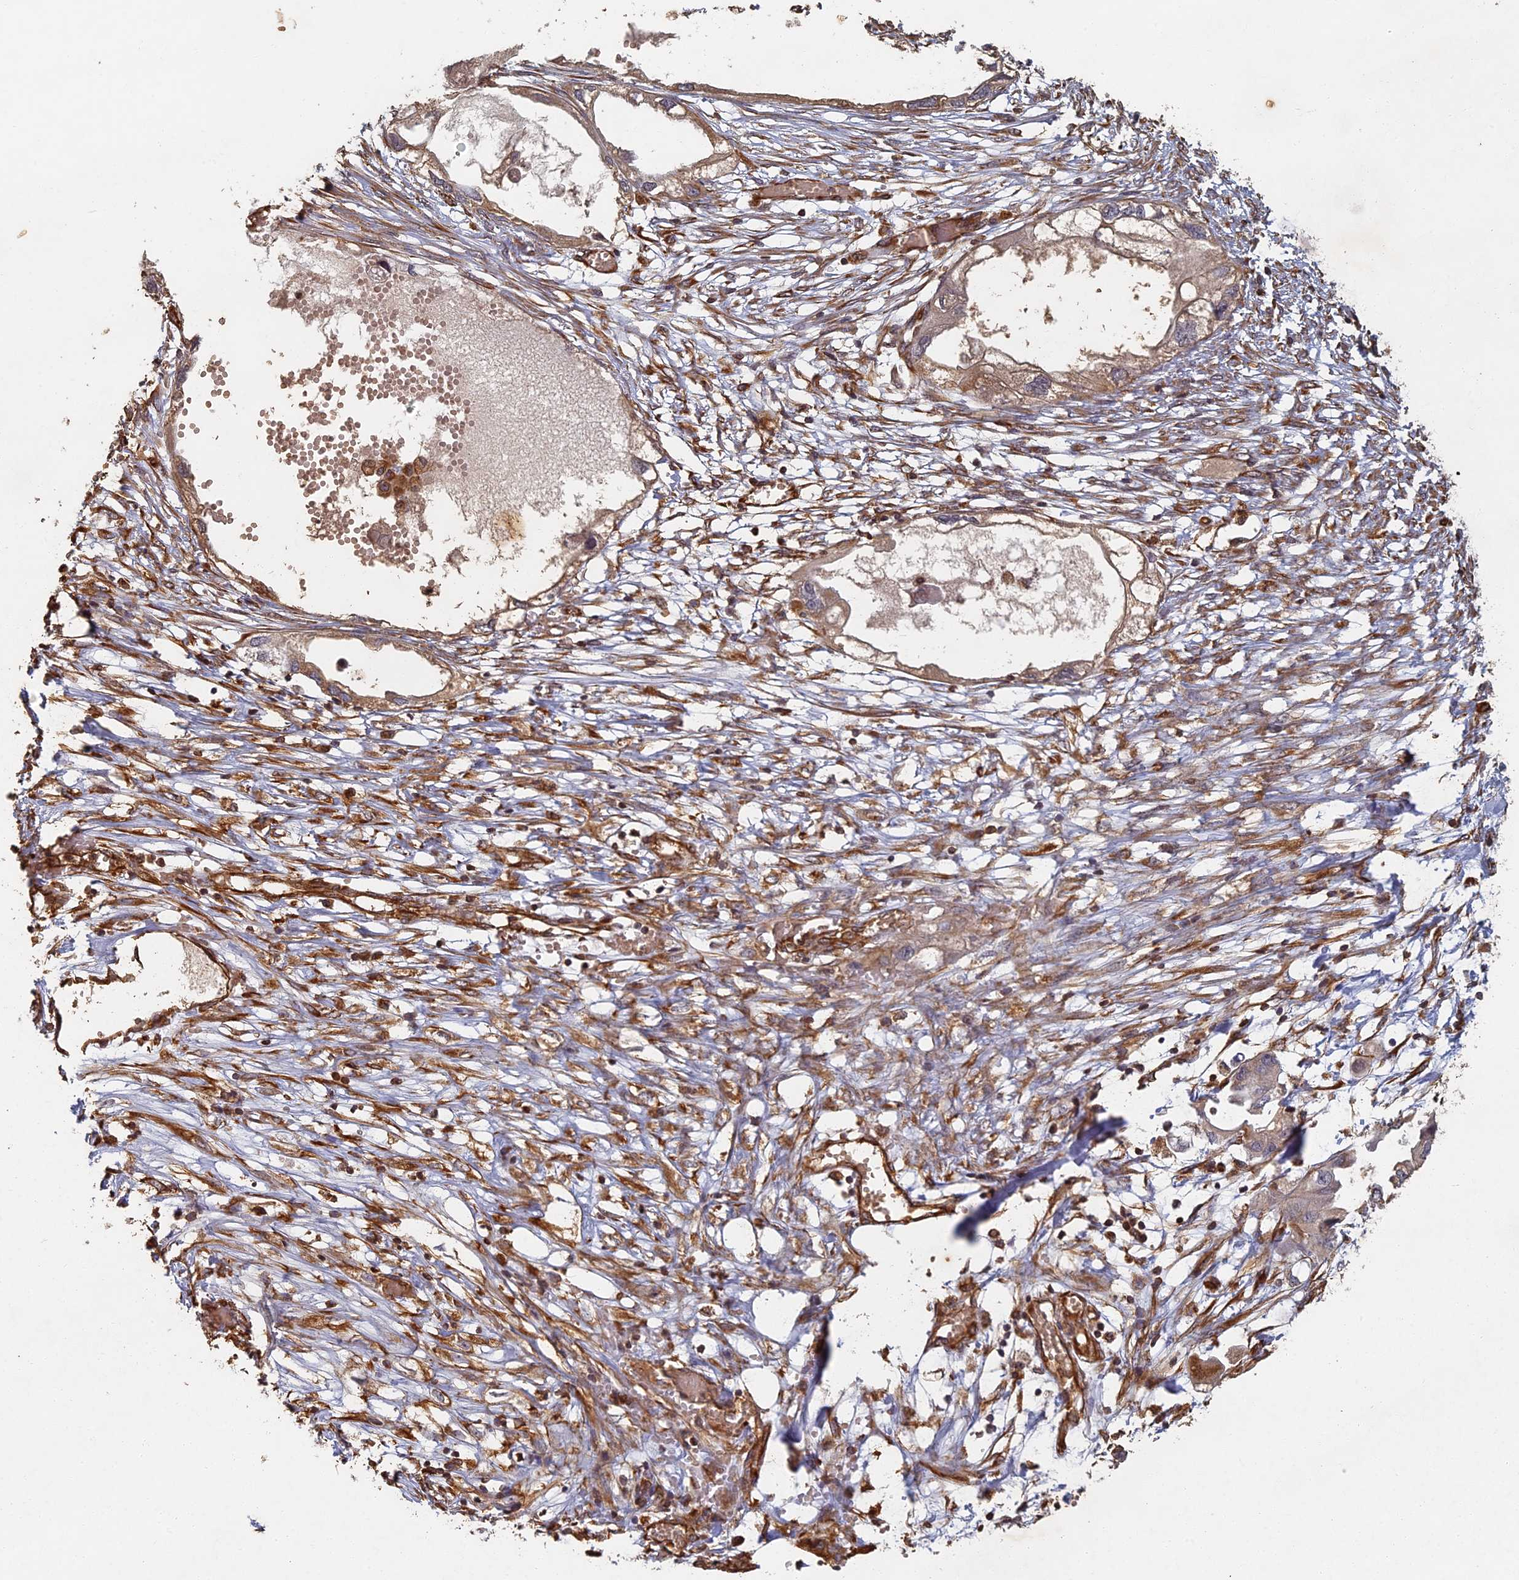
{"staining": {"intensity": "weak", "quantity": "25%-75%", "location": "cytoplasmic/membranous"}, "tissue": "endometrial cancer", "cell_type": "Tumor cells", "image_type": "cancer", "snomed": [{"axis": "morphology", "description": "Adenocarcinoma, NOS"}, {"axis": "morphology", "description": "Adenocarcinoma, metastatic, NOS"}, {"axis": "topography", "description": "Adipose tissue"}, {"axis": "topography", "description": "Endometrium"}], "caption": "Immunohistochemistry of endometrial metastatic adenocarcinoma exhibits low levels of weak cytoplasmic/membranous staining in about 25%-75% of tumor cells.", "gene": "ABCB10", "patient": {"sex": "female", "age": 67}}